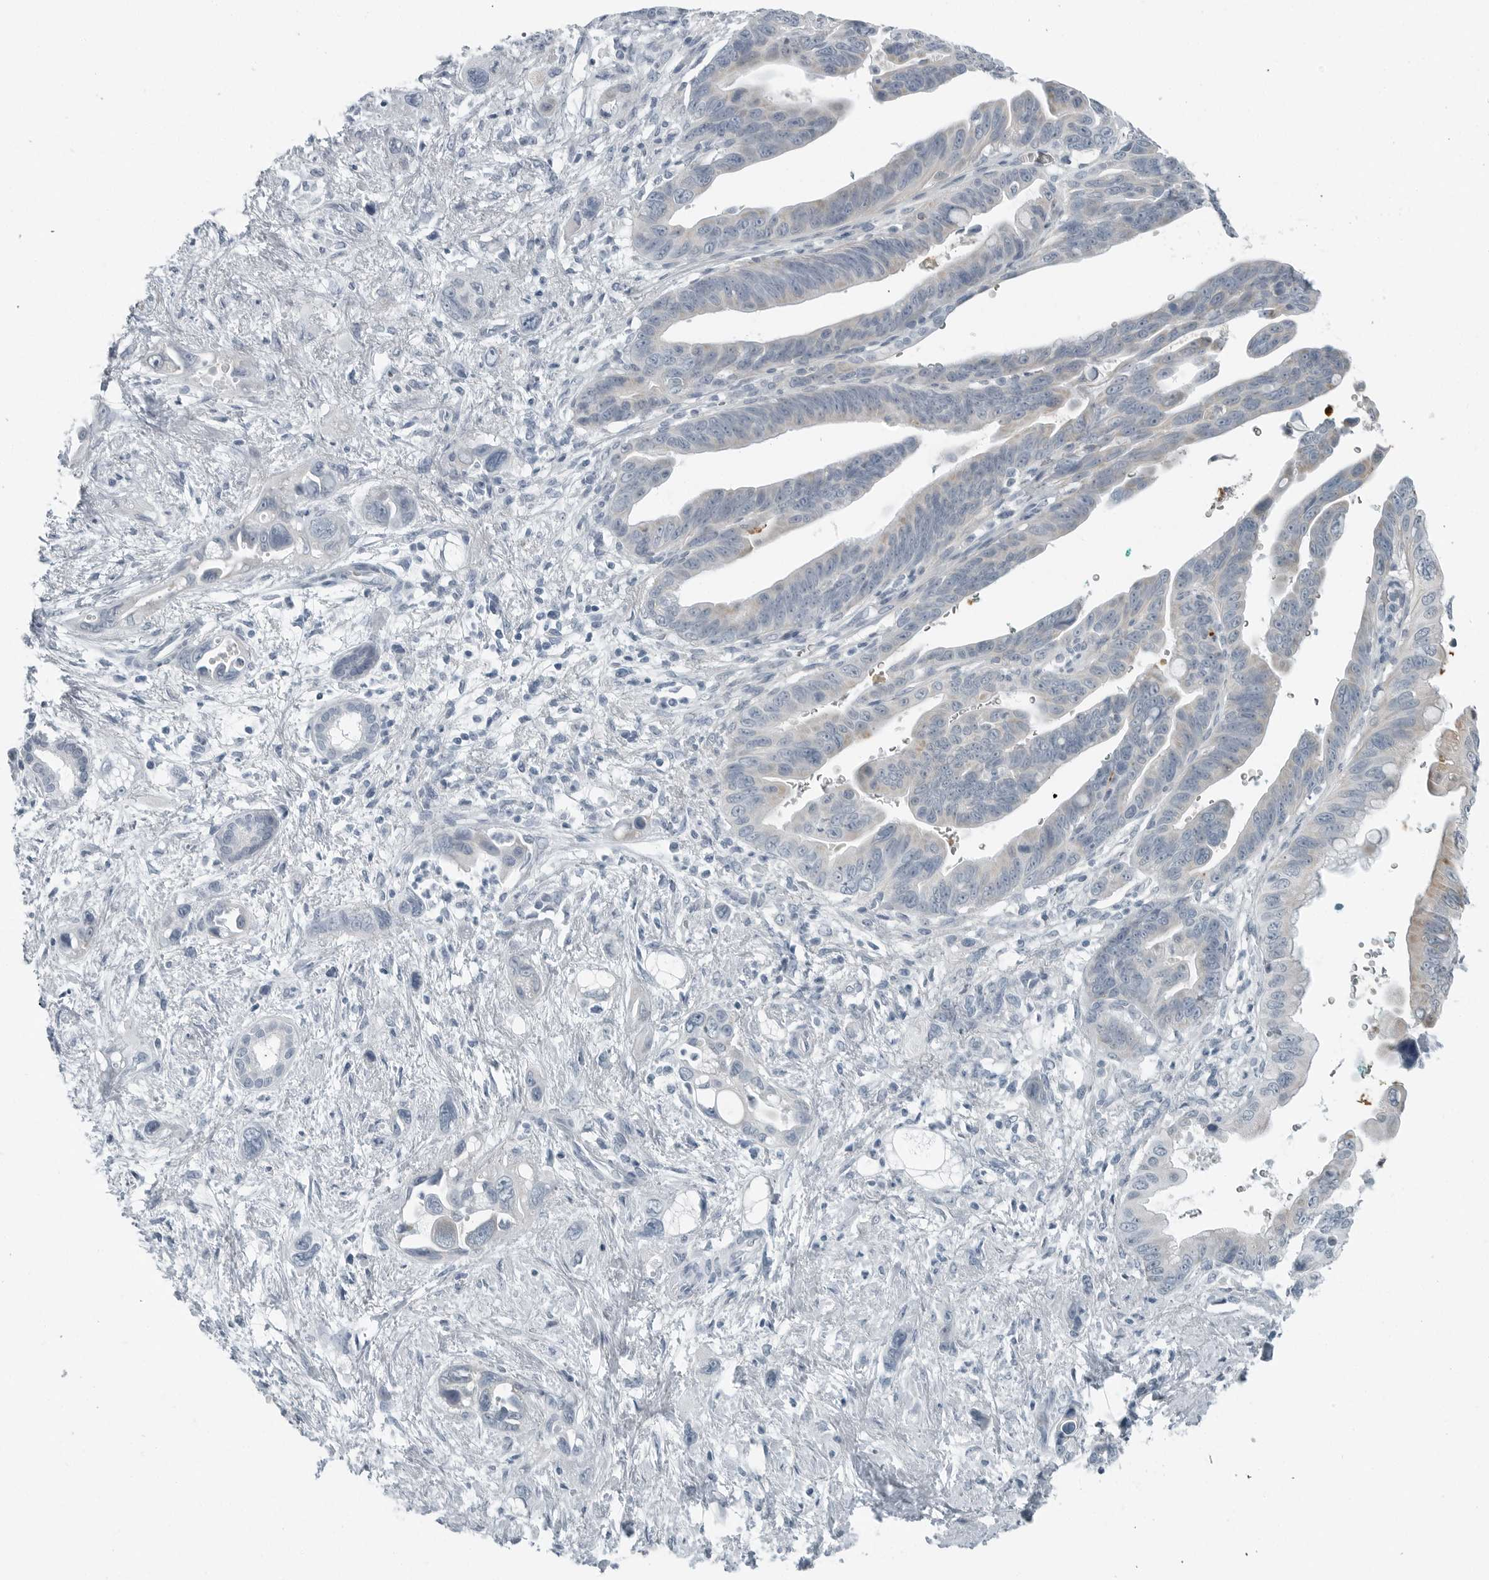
{"staining": {"intensity": "negative", "quantity": "none", "location": "none"}, "tissue": "pancreatic cancer", "cell_type": "Tumor cells", "image_type": "cancer", "snomed": [{"axis": "morphology", "description": "Adenocarcinoma, NOS"}, {"axis": "topography", "description": "Pancreas"}], "caption": "Immunohistochemistry (IHC) of pancreatic cancer (adenocarcinoma) exhibits no expression in tumor cells.", "gene": "ZPBP2", "patient": {"sex": "female", "age": 72}}